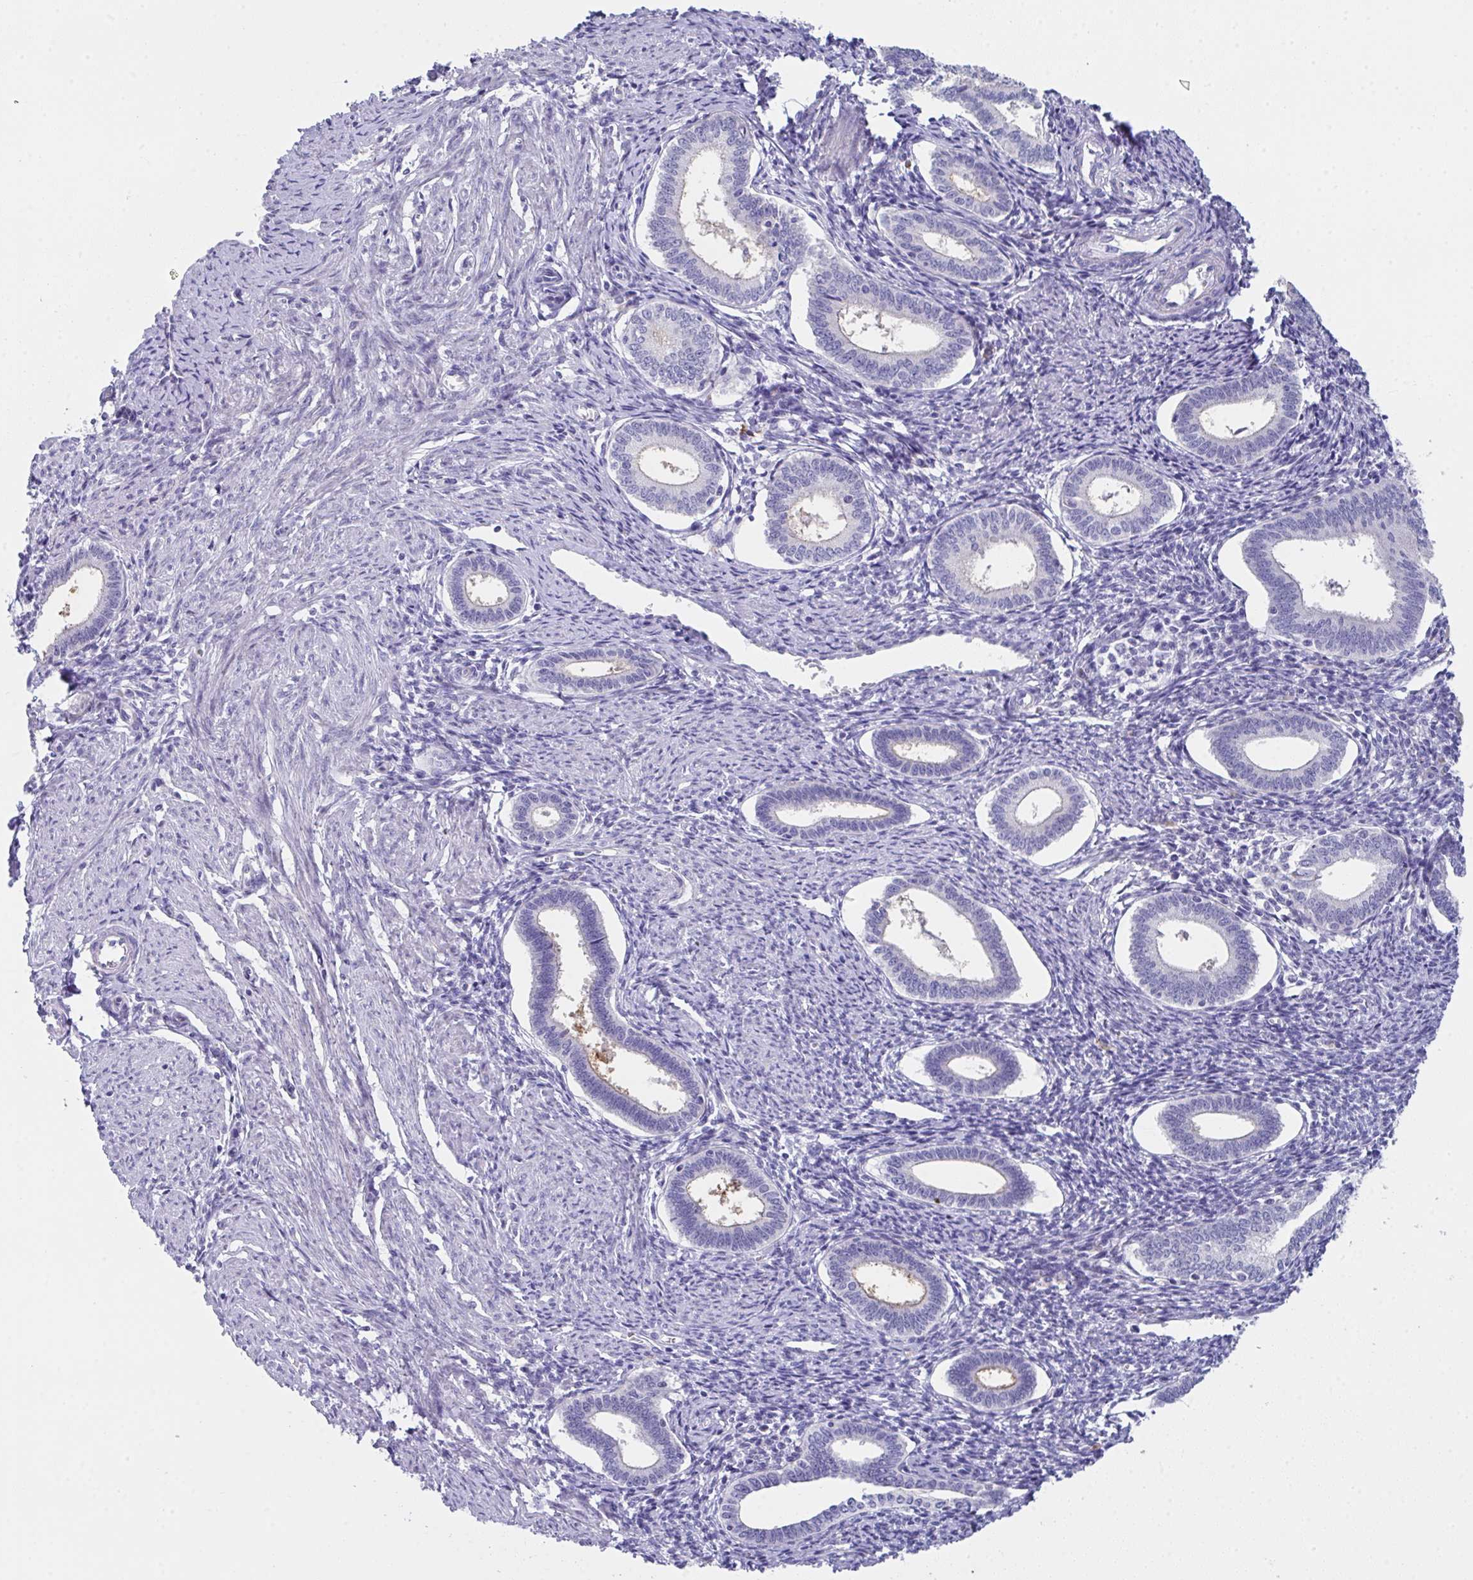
{"staining": {"intensity": "negative", "quantity": "none", "location": "none"}, "tissue": "endometrium", "cell_type": "Cells in endometrial stroma", "image_type": "normal", "snomed": [{"axis": "morphology", "description": "Normal tissue, NOS"}, {"axis": "topography", "description": "Endometrium"}], "caption": "The micrograph demonstrates no staining of cells in endometrial stroma in unremarkable endometrium. The staining was performed using DAB (3,3'-diaminobenzidine) to visualize the protein expression in brown, while the nuclei were stained in blue with hematoxylin (Magnification: 20x).", "gene": "FBXO47", "patient": {"sex": "female", "age": 41}}